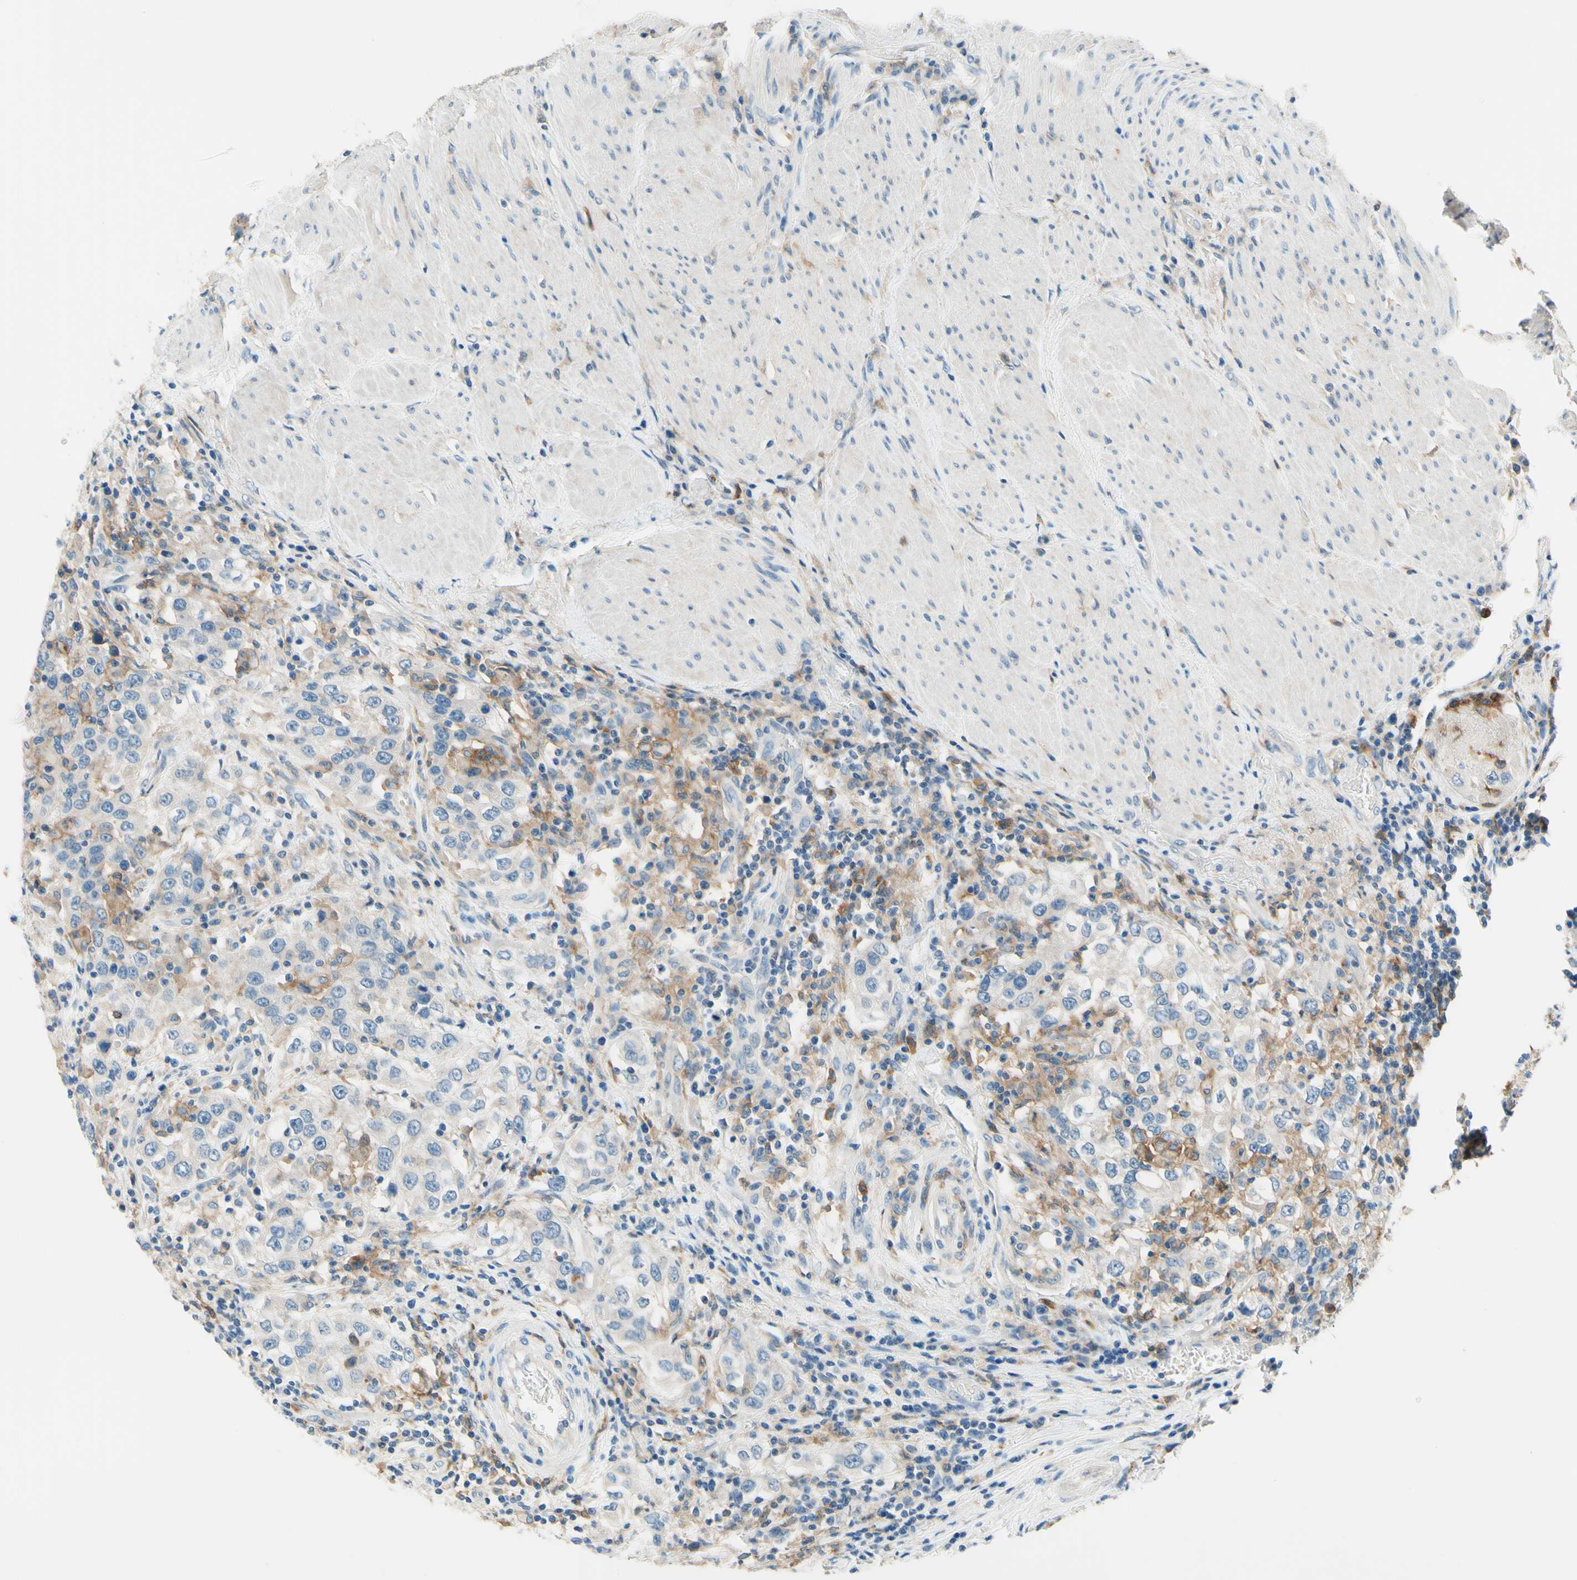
{"staining": {"intensity": "weak", "quantity": "<25%", "location": "cytoplasmic/membranous"}, "tissue": "urothelial cancer", "cell_type": "Tumor cells", "image_type": "cancer", "snomed": [{"axis": "morphology", "description": "Urothelial carcinoma, High grade"}, {"axis": "topography", "description": "Urinary bladder"}], "caption": "The histopathology image reveals no staining of tumor cells in urothelial cancer.", "gene": "SIGLEC9", "patient": {"sex": "female", "age": 80}}